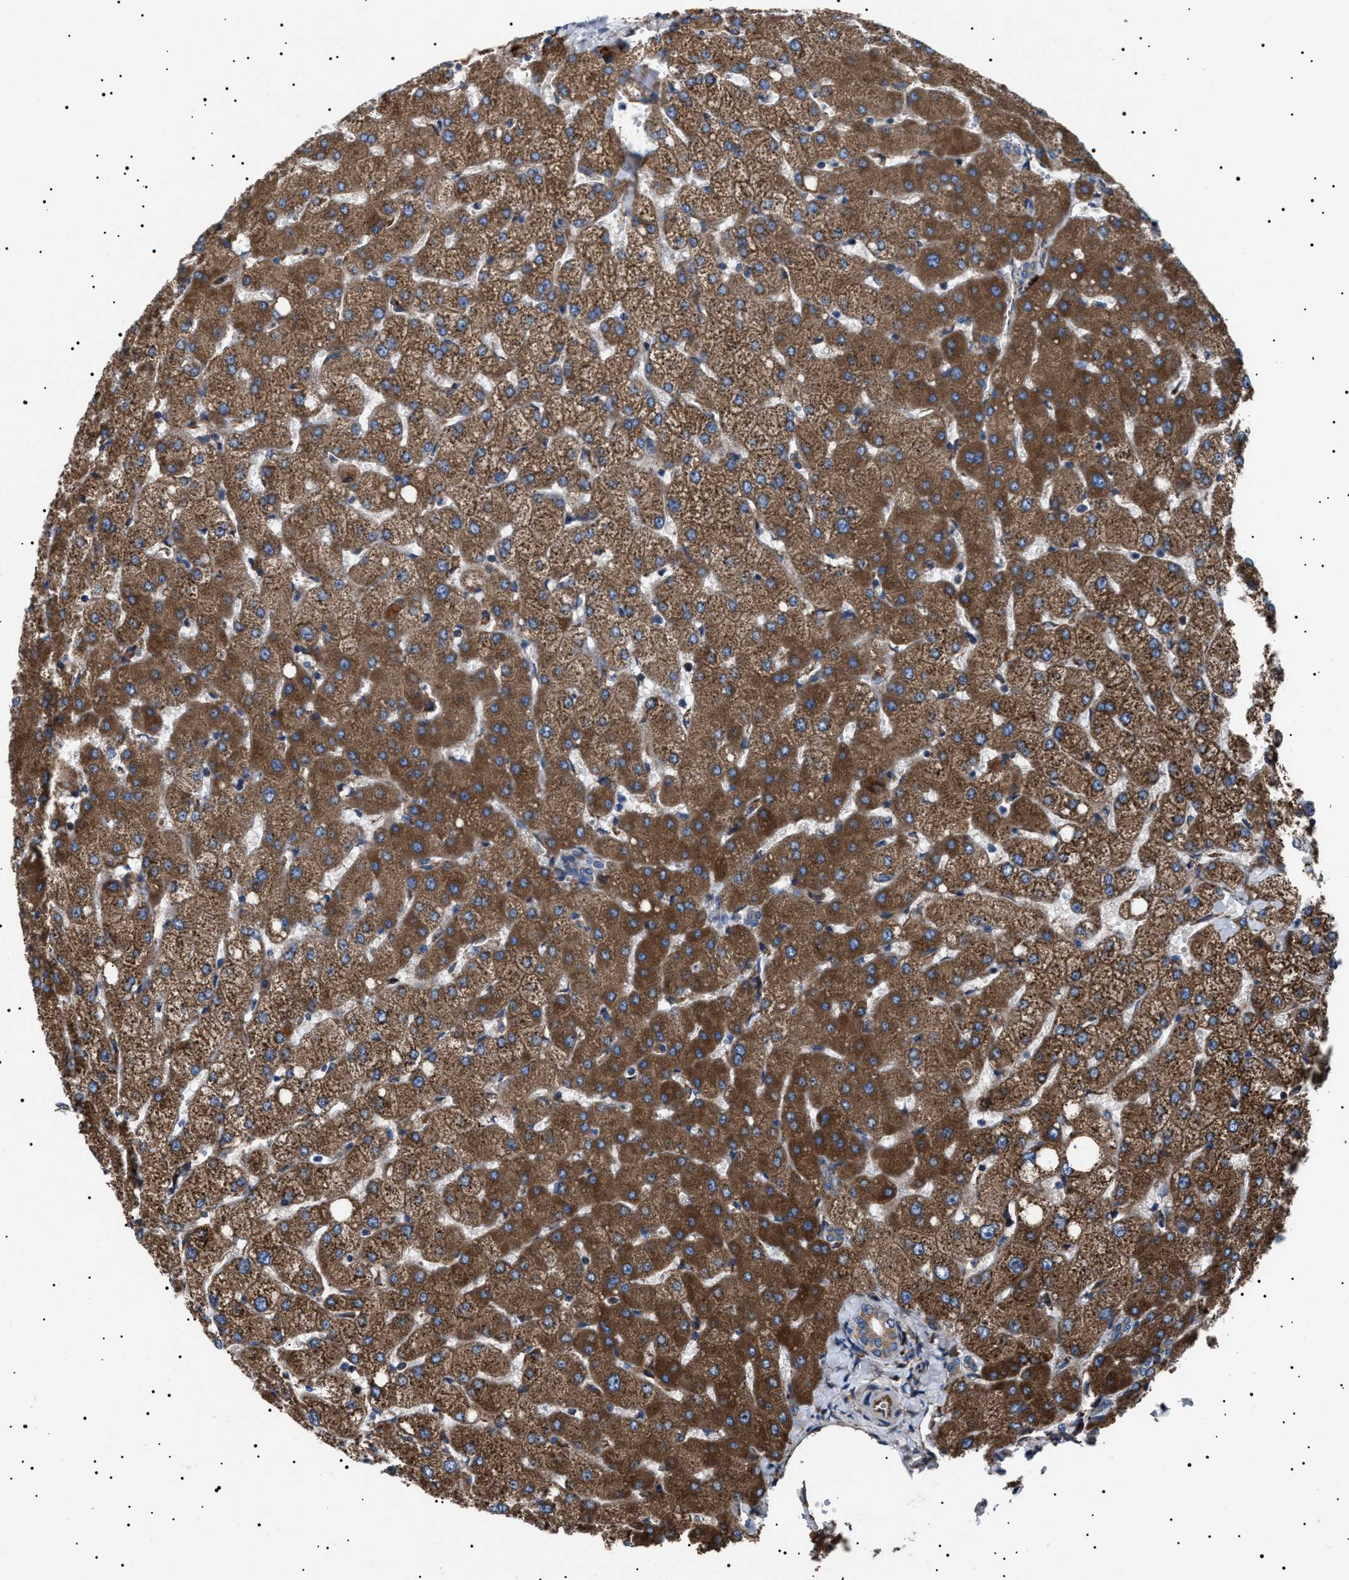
{"staining": {"intensity": "moderate", "quantity": ">75%", "location": "cytoplasmic/membranous"}, "tissue": "liver", "cell_type": "Cholangiocytes", "image_type": "normal", "snomed": [{"axis": "morphology", "description": "Normal tissue, NOS"}, {"axis": "topography", "description": "Liver"}], "caption": "Benign liver displays moderate cytoplasmic/membranous positivity in about >75% of cholangiocytes, visualized by immunohistochemistry.", "gene": "TOP1MT", "patient": {"sex": "female", "age": 54}}